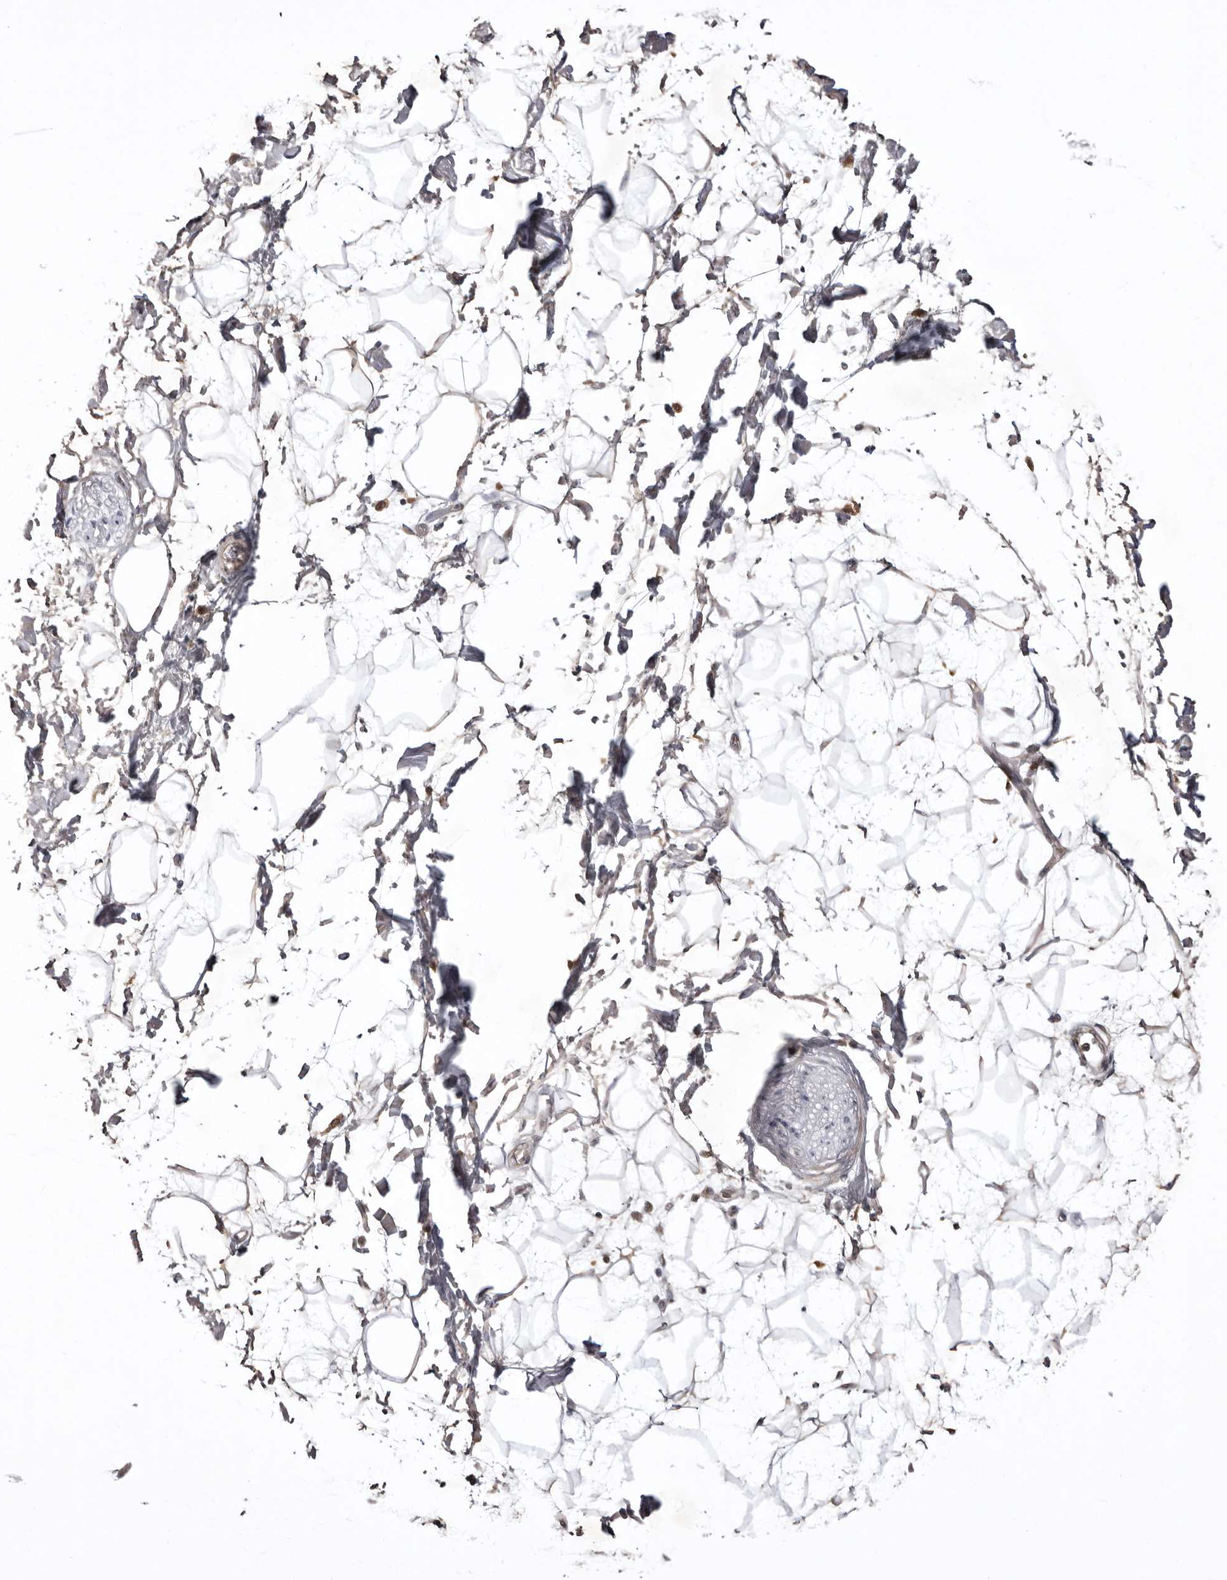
{"staining": {"intensity": "negative", "quantity": "none", "location": "none"}, "tissue": "adipose tissue", "cell_type": "Adipocytes", "image_type": "normal", "snomed": [{"axis": "morphology", "description": "Normal tissue, NOS"}, {"axis": "topography", "description": "Soft tissue"}], "caption": "DAB (3,3'-diaminobenzidine) immunohistochemical staining of unremarkable adipose tissue reveals no significant staining in adipocytes.", "gene": "USP43", "patient": {"sex": "male", "age": 72}}